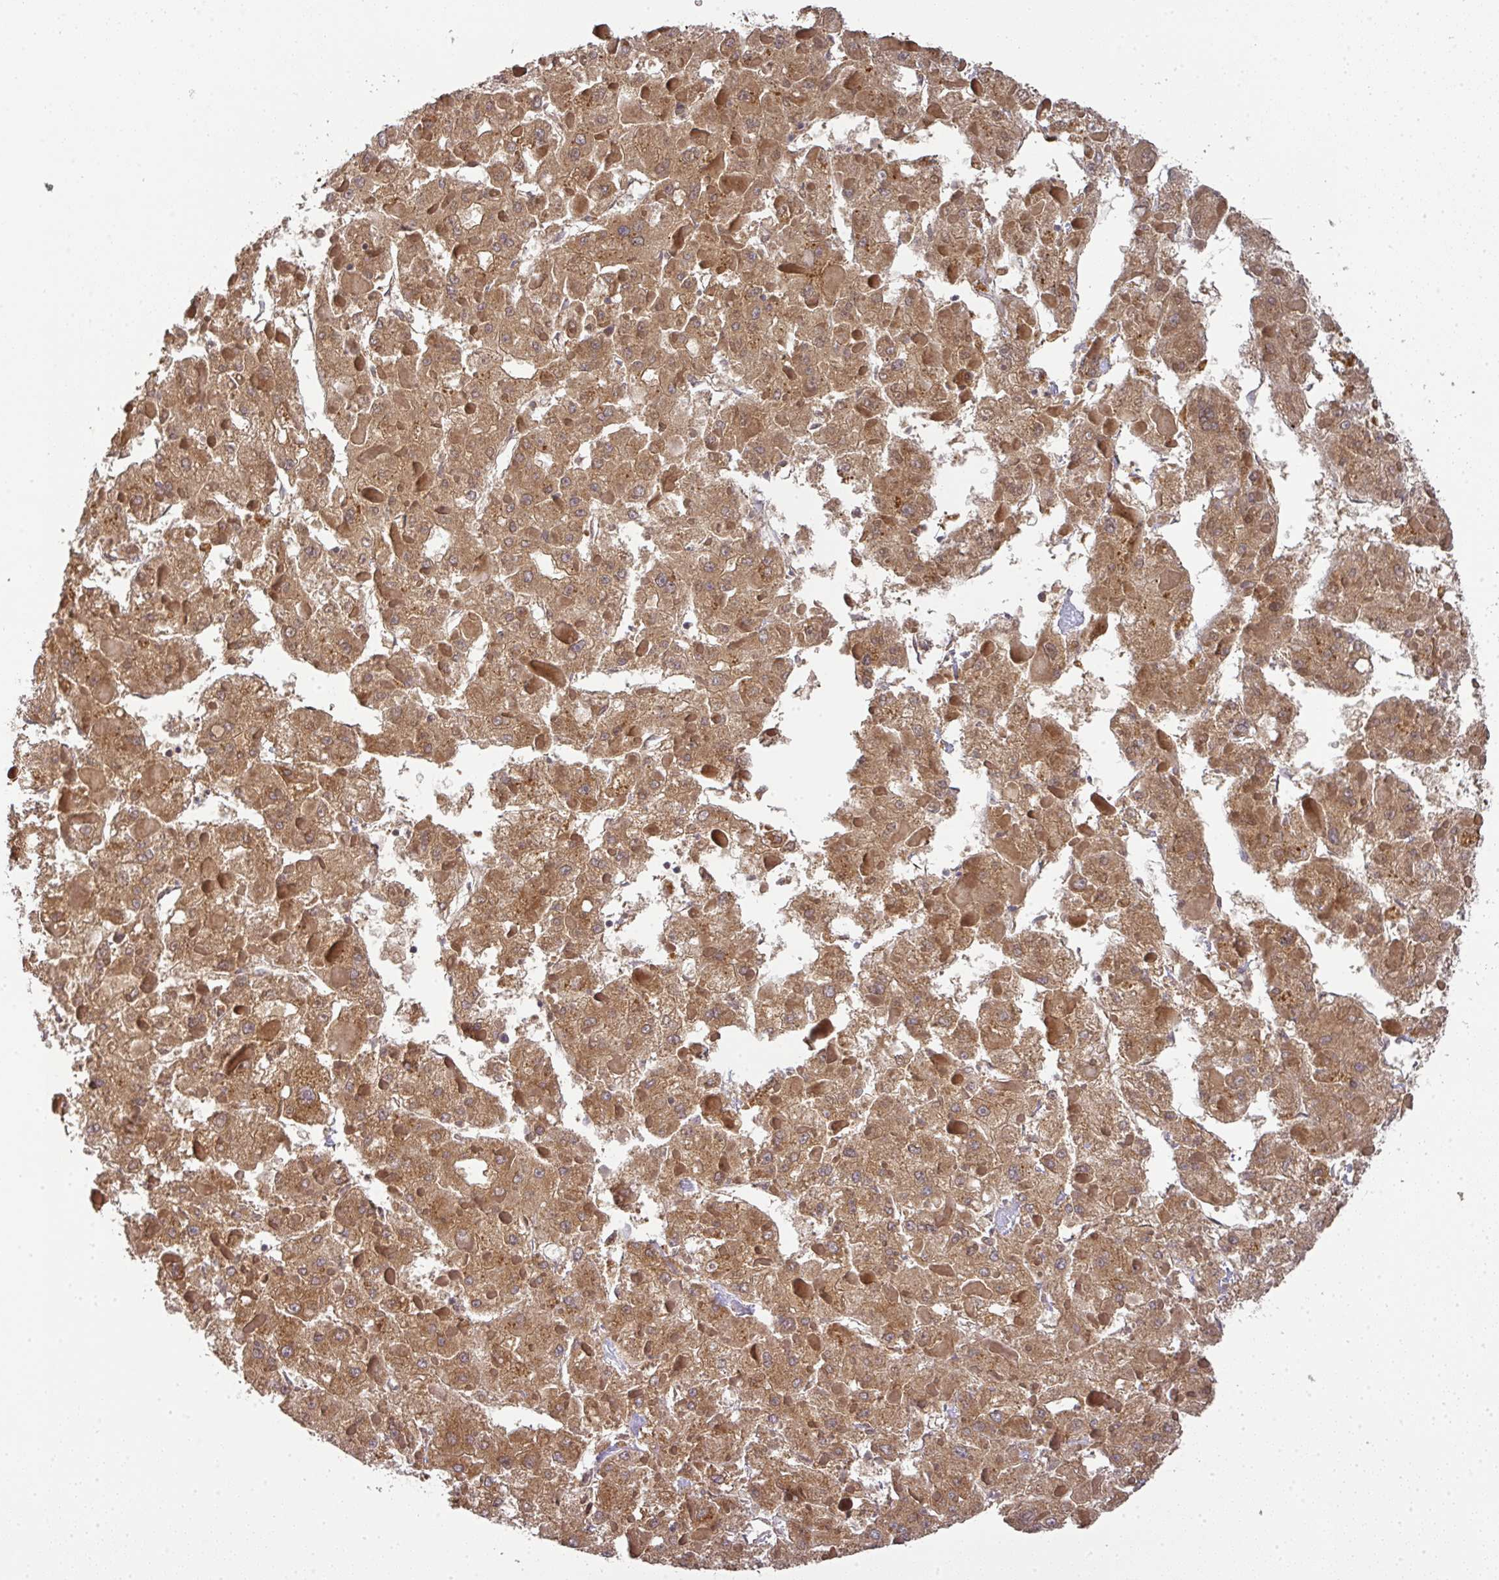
{"staining": {"intensity": "moderate", "quantity": ">75%", "location": "cytoplasmic/membranous"}, "tissue": "liver cancer", "cell_type": "Tumor cells", "image_type": "cancer", "snomed": [{"axis": "morphology", "description": "Carcinoma, Hepatocellular, NOS"}, {"axis": "topography", "description": "Liver"}], "caption": "Liver cancer (hepatocellular carcinoma) tissue displays moderate cytoplasmic/membranous staining in approximately >75% of tumor cells, visualized by immunohistochemistry.", "gene": "MALSU1", "patient": {"sex": "female", "age": 73}}